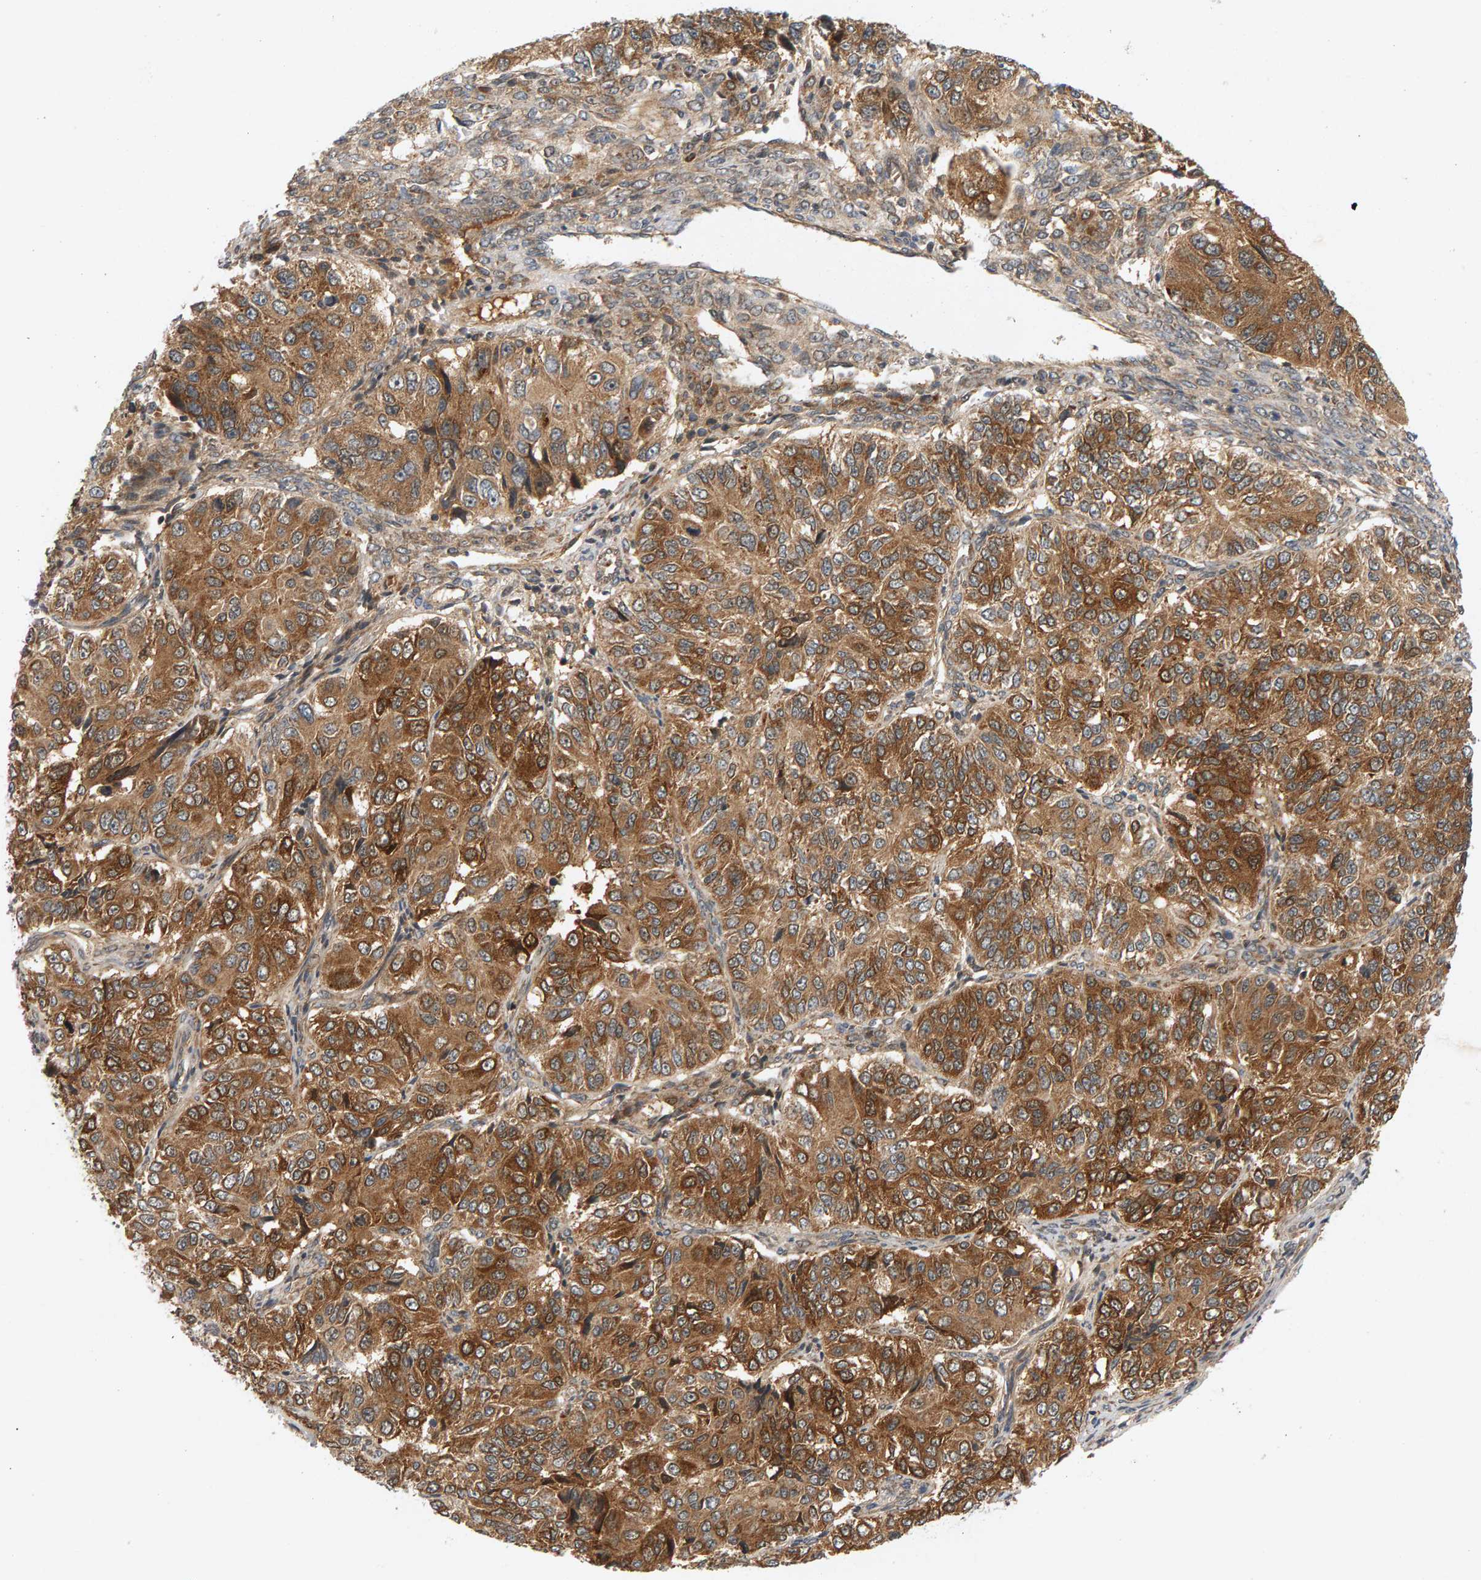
{"staining": {"intensity": "strong", "quantity": ">75%", "location": "cytoplasmic/membranous"}, "tissue": "ovarian cancer", "cell_type": "Tumor cells", "image_type": "cancer", "snomed": [{"axis": "morphology", "description": "Carcinoma, endometroid"}, {"axis": "topography", "description": "Ovary"}], "caption": "This image reveals IHC staining of ovarian cancer (endometroid carcinoma), with high strong cytoplasmic/membranous positivity in about >75% of tumor cells.", "gene": "BAHCC1", "patient": {"sex": "female", "age": 51}}